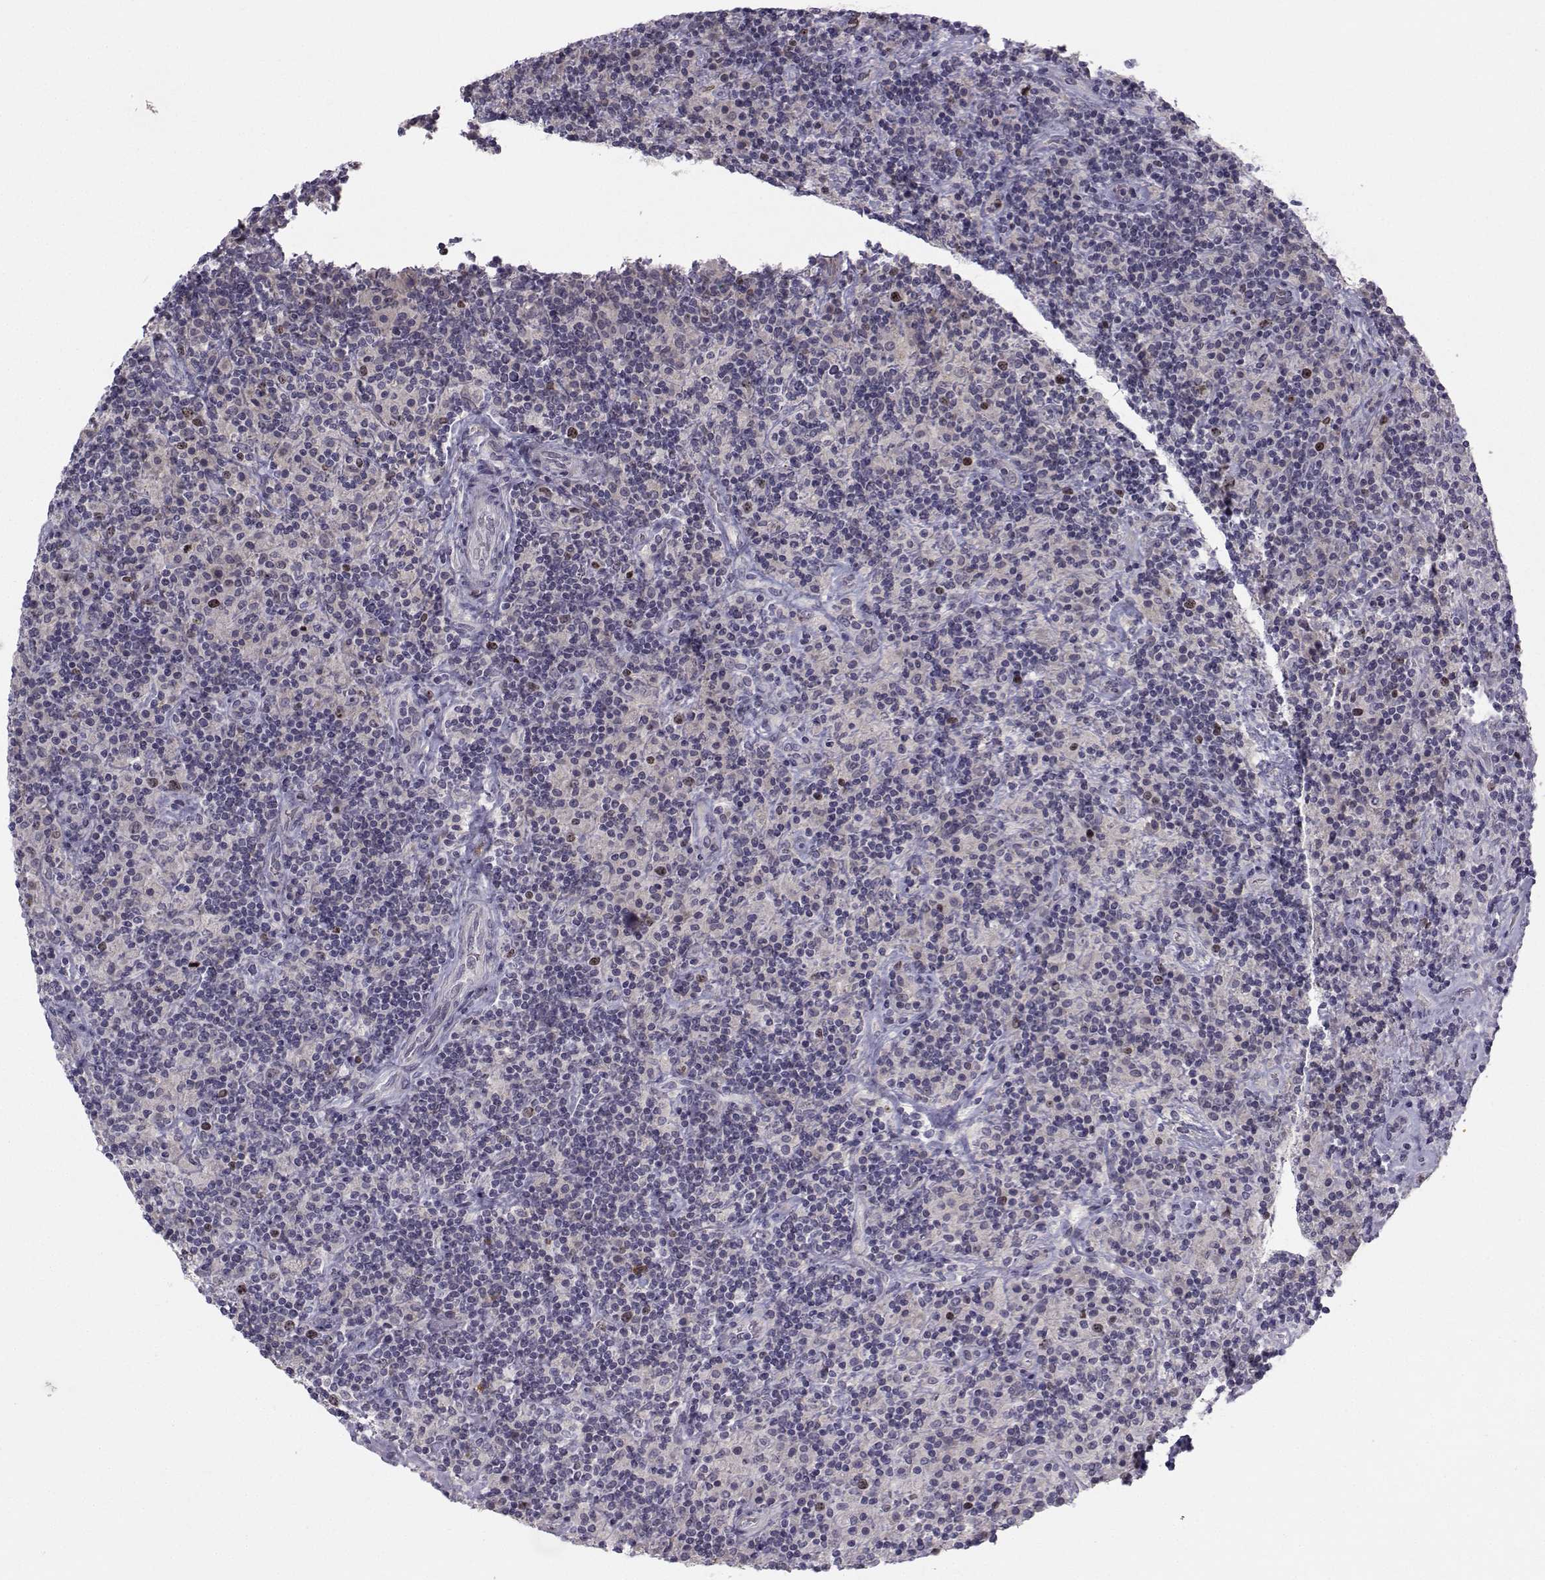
{"staining": {"intensity": "negative", "quantity": "none", "location": "none"}, "tissue": "lymphoma", "cell_type": "Tumor cells", "image_type": "cancer", "snomed": [{"axis": "morphology", "description": "Hodgkin's disease, NOS"}, {"axis": "topography", "description": "Lymph node"}], "caption": "A photomicrograph of human Hodgkin's disease is negative for staining in tumor cells.", "gene": "LRP8", "patient": {"sex": "male", "age": 70}}